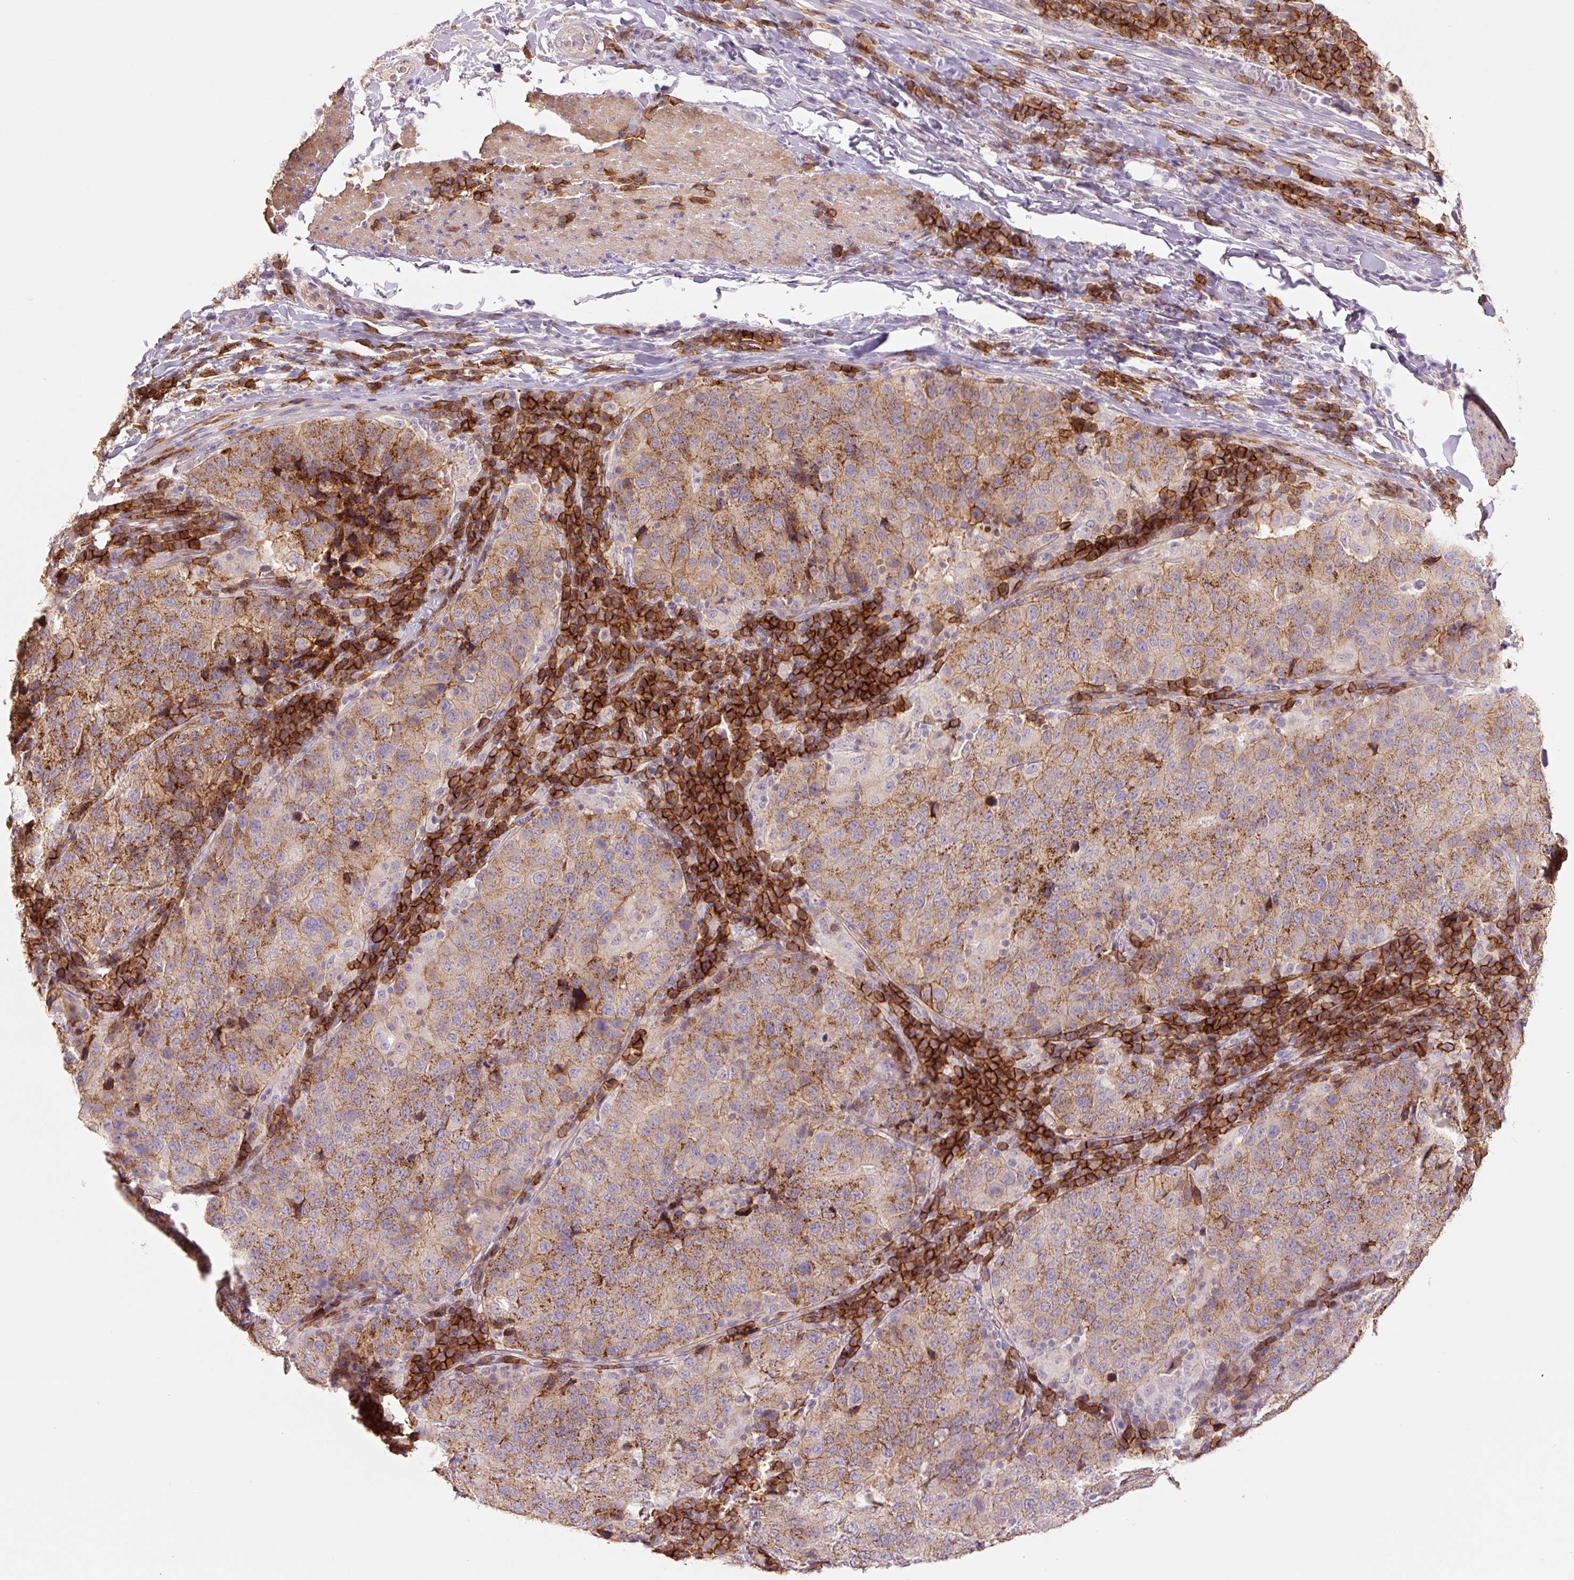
{"staining": {"intensity": "moderate", "quantity": ">75%", "location": "cytoplasmic/membranous"}, "tissue": "stomach cancer", "cell_type": "Tumor cells", "image_type": "cancer", "snomed": [{"axis": "morphology", "description": "Adenocarcinoma, NOS"}, {"axis": "topography", "description": "Stomach"}], "caption": "Protein analysis of stomach cancer tissue displays moderate cytoplasmic/membranous staining in about >75% of tumor cells.", "gene": "SLC1A4", "patient": {"sex": "male", "age": 71}}